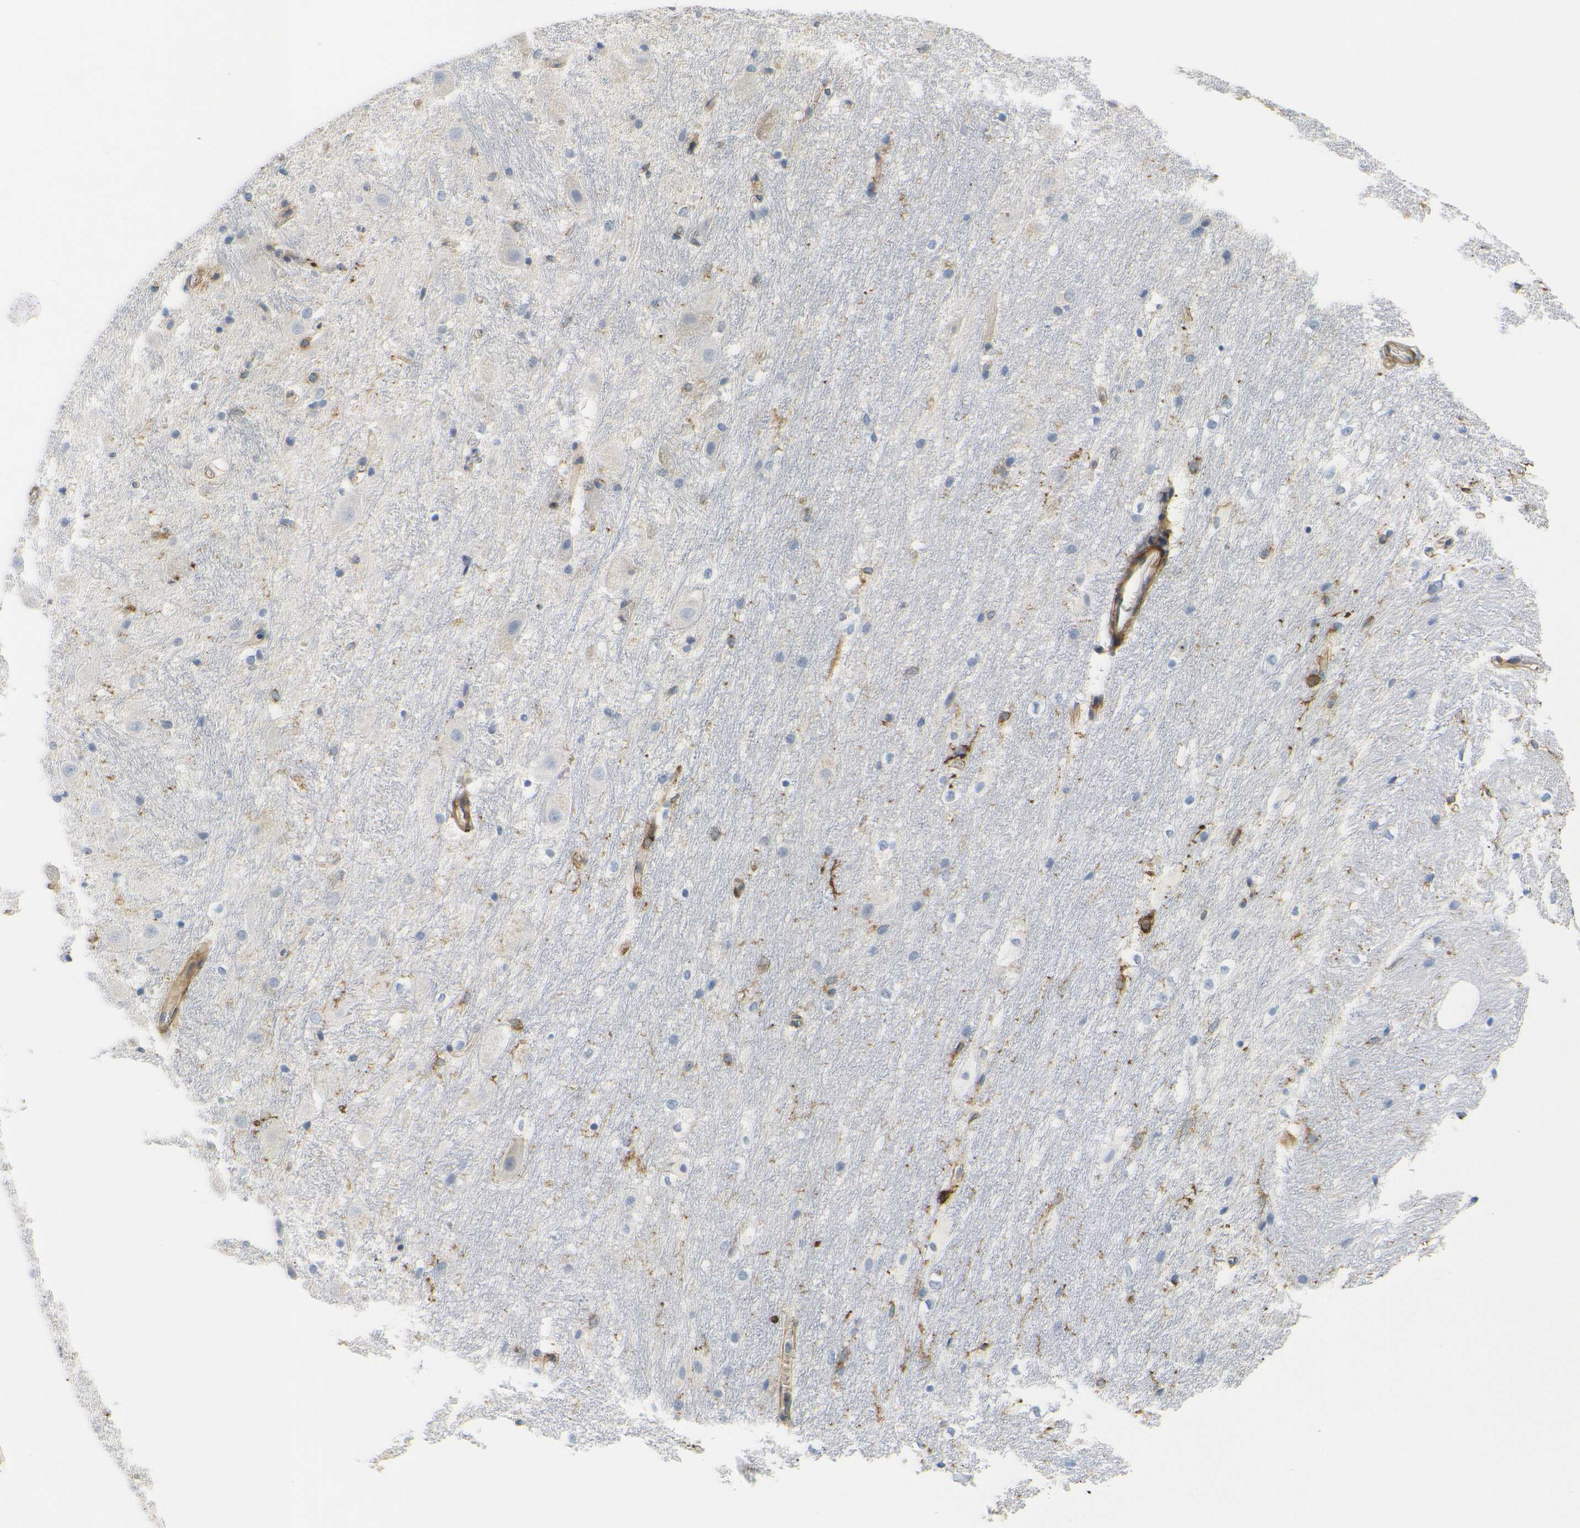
{"staining": {"intensity": "moderate", "quantity": "<25%", "location": "cytoplasmic/membranous"}, "tissue": "hippocampus", "cell_type": "Glial cells", "image_type": "normal", "snomed": [{"axis": "morphology", "description": "Normal tissue, NOS"}, {"axis": "topography", "description": "Hippocampus"}], "caption": "Immunohistochemical staining of normal human hippocampus reveals moderate cytoplasmic/membranous protein staining in about <25% of glial cells. (DAB (3,3'-diaminobenzidine) IHC with brightfield microscopy, high magnification).", "gene": "HLA", "patient": {"sex": "female", "age": 19}}